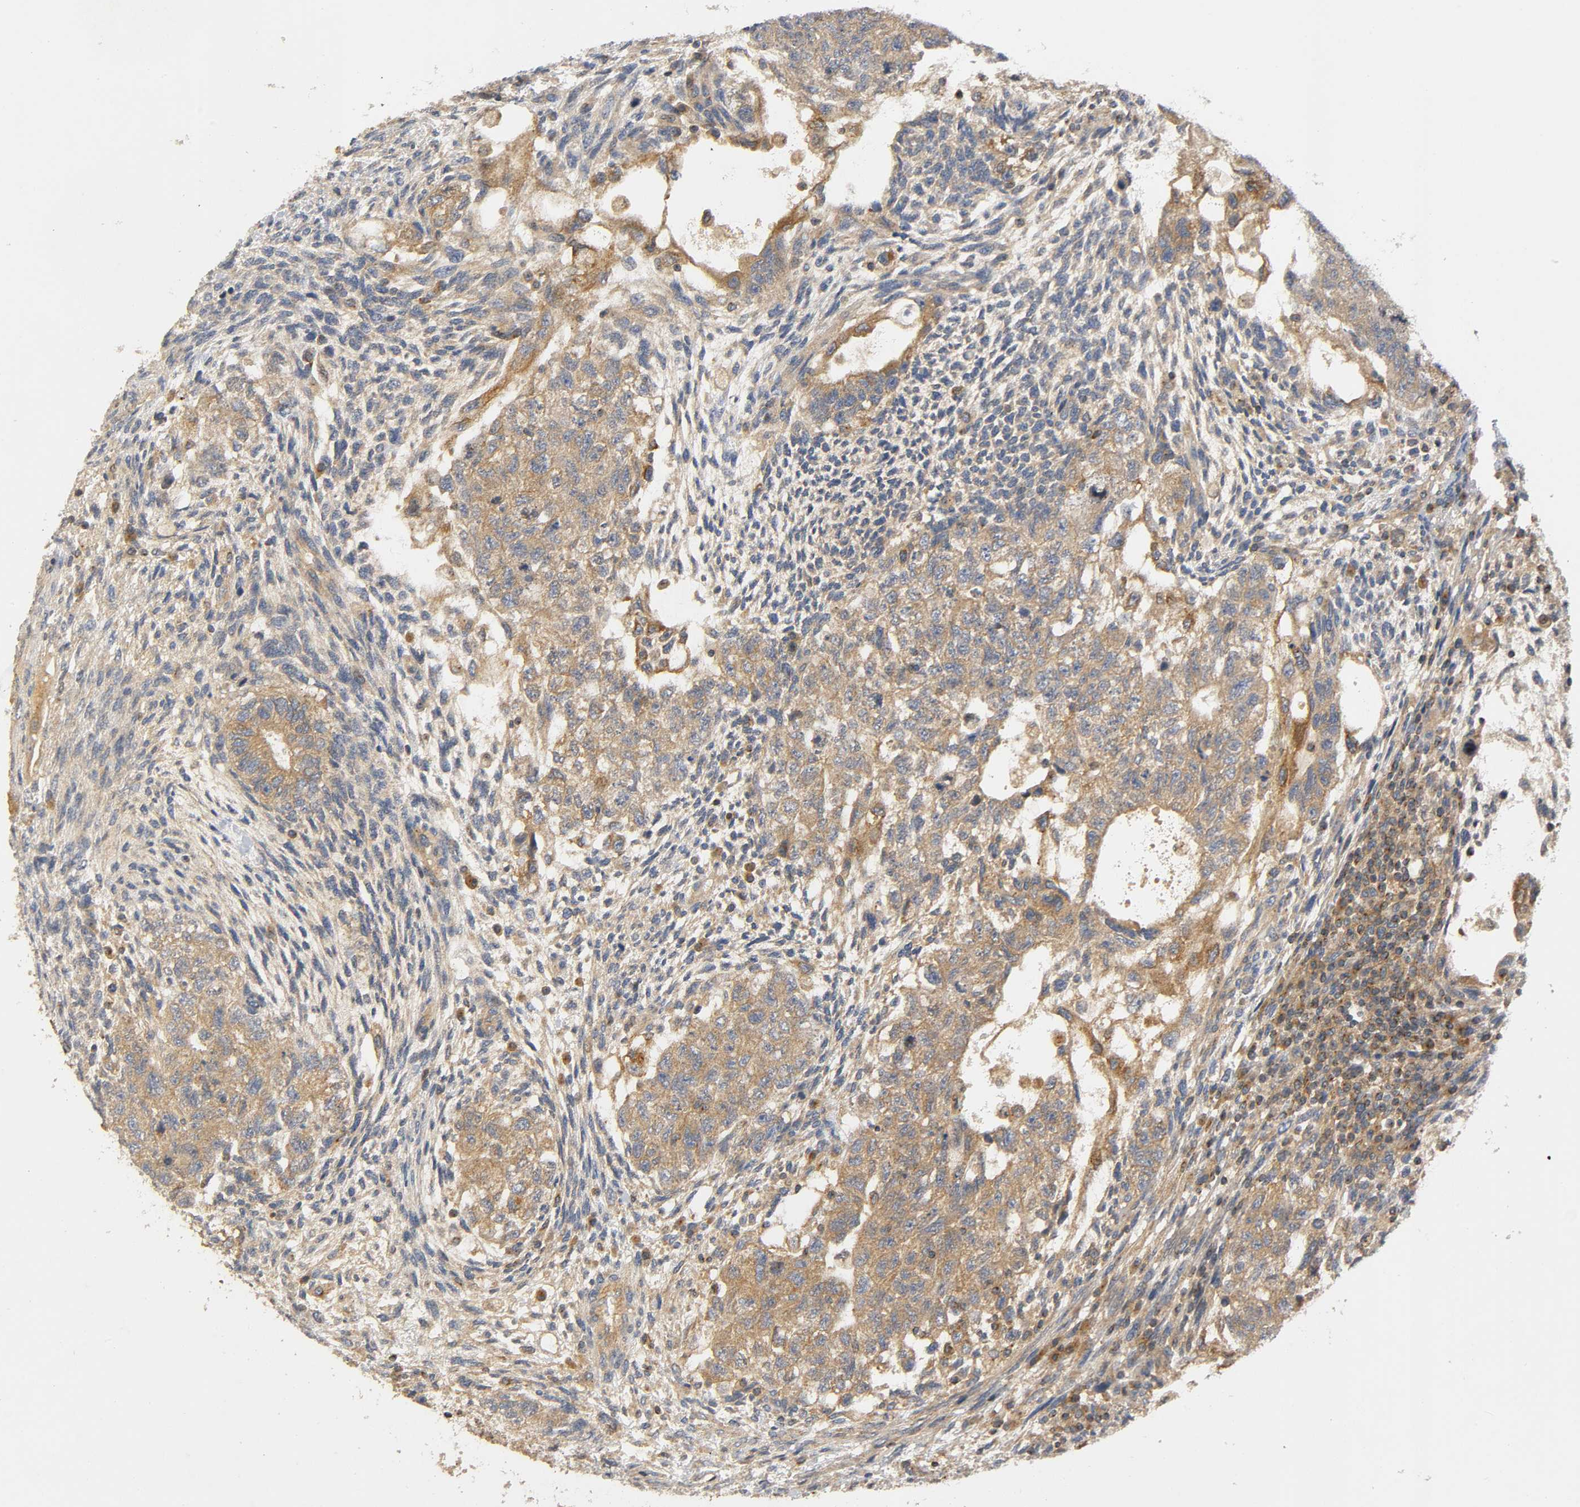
{"staining": {"intensity": "moderate", "quantity": ">75%", "location": "cytoplasmic/membranous"}, "tissue": "testis cancer", "cell_type": "Tumor cells", "image_type": "cancer", "snomed": [{"axis": "morphology", "description": "Normal tissue, NOS"}, {"axis": "morphology", "description": "Carcinoma, Embryonal, NOS"}, {"axis": "topography", "description": "Testis"}], "caption": "IHC of testis cancer (embryonal carcinoma) reveals medium levels of moderate cytoplasmic/membranous expression in about >75% of tumor cells.", "gene": "IKBKB", "patient": {"sex": "male", "age": 36}}